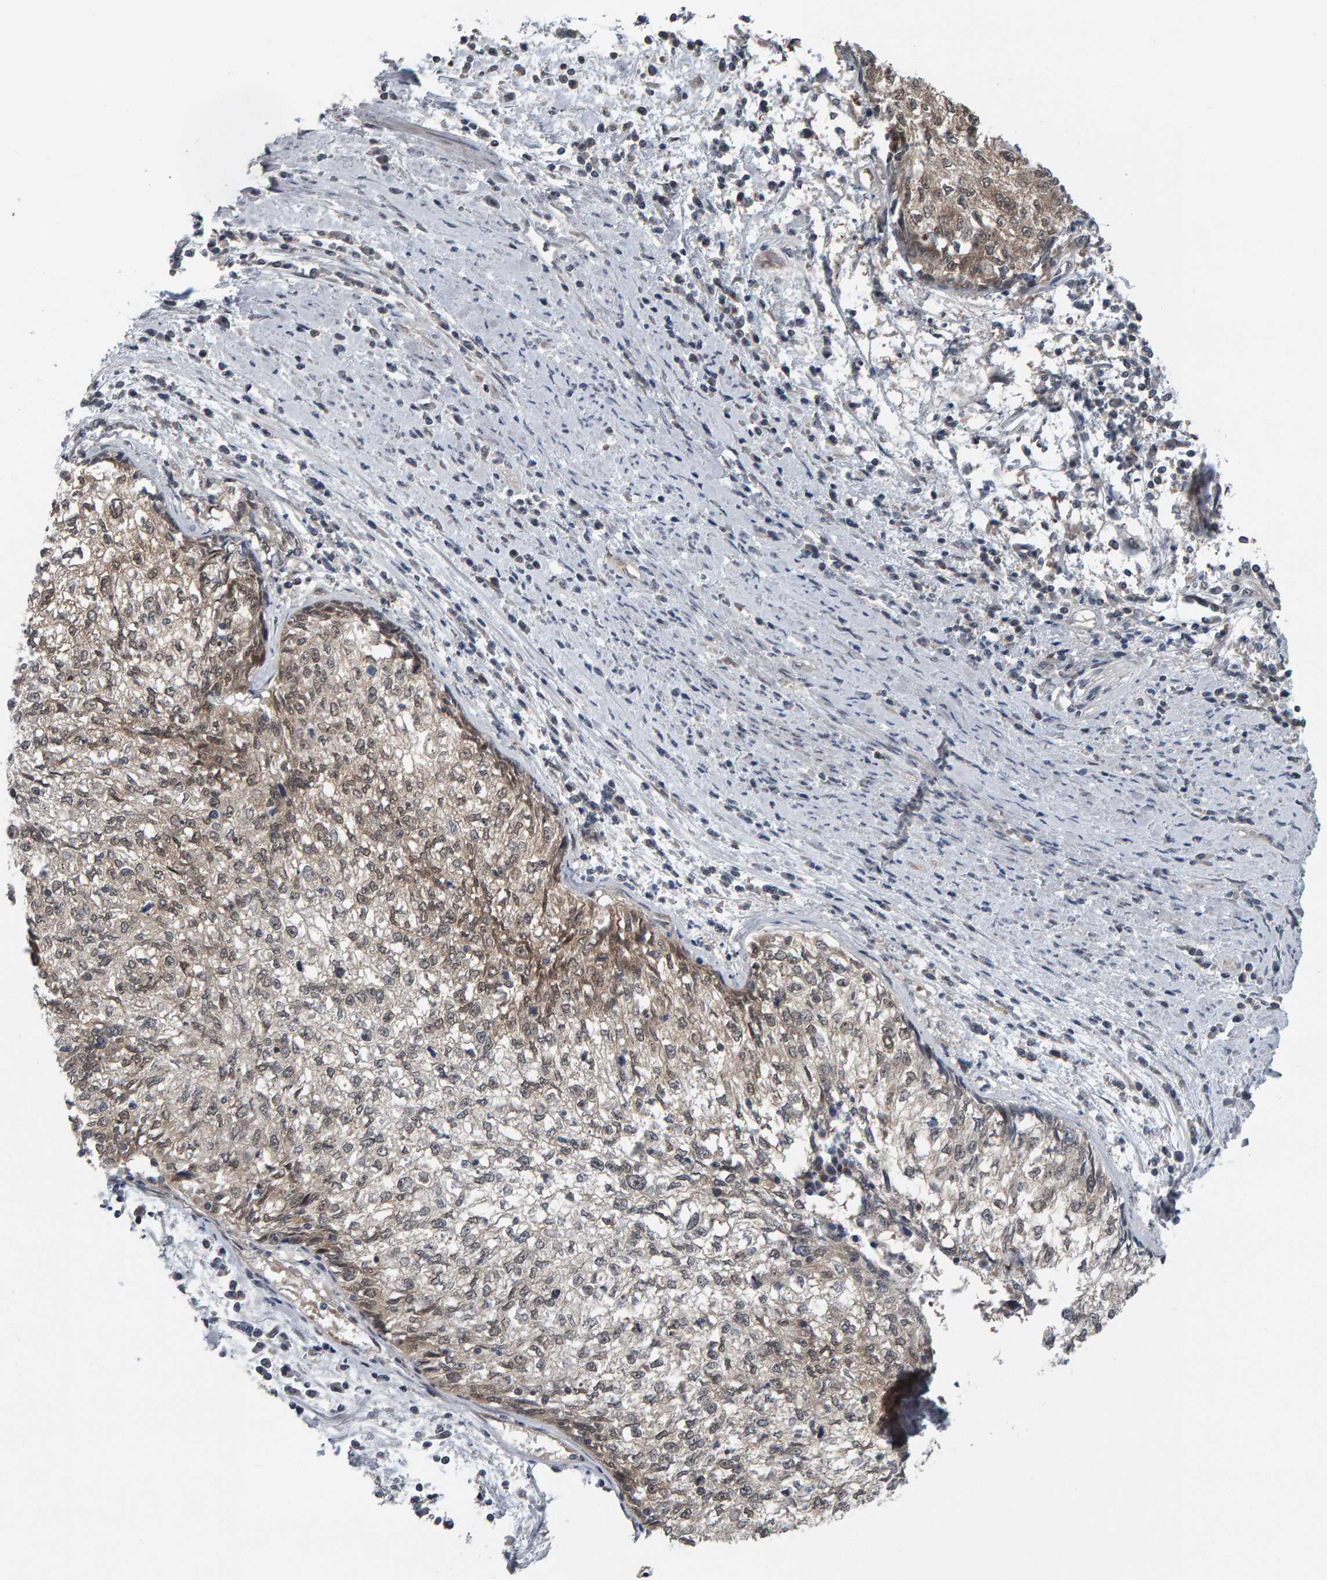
{"staining": {"intensity": "weak", "quantity": ">75%", "location": "cytoplasmic/membranous,nuclear"}, "tissue": "cervical cancer", "cell_type": "Tumor cells", "image_type": "cancer", "snomed": [{"axis": "morphology", "description": "Squamous cell carcinoma, NOS"}, {"axis": "topography", "description": "Cervix"}], "caption": "Cervical squamous cell carcinoma stained with a brown dye exhibits weak cytoplasmic/membranous and nuclear positive staining in approximately >75% of tumor cells.", "gene": "COASY", "patient": {"sex": "female", "age": 57}}